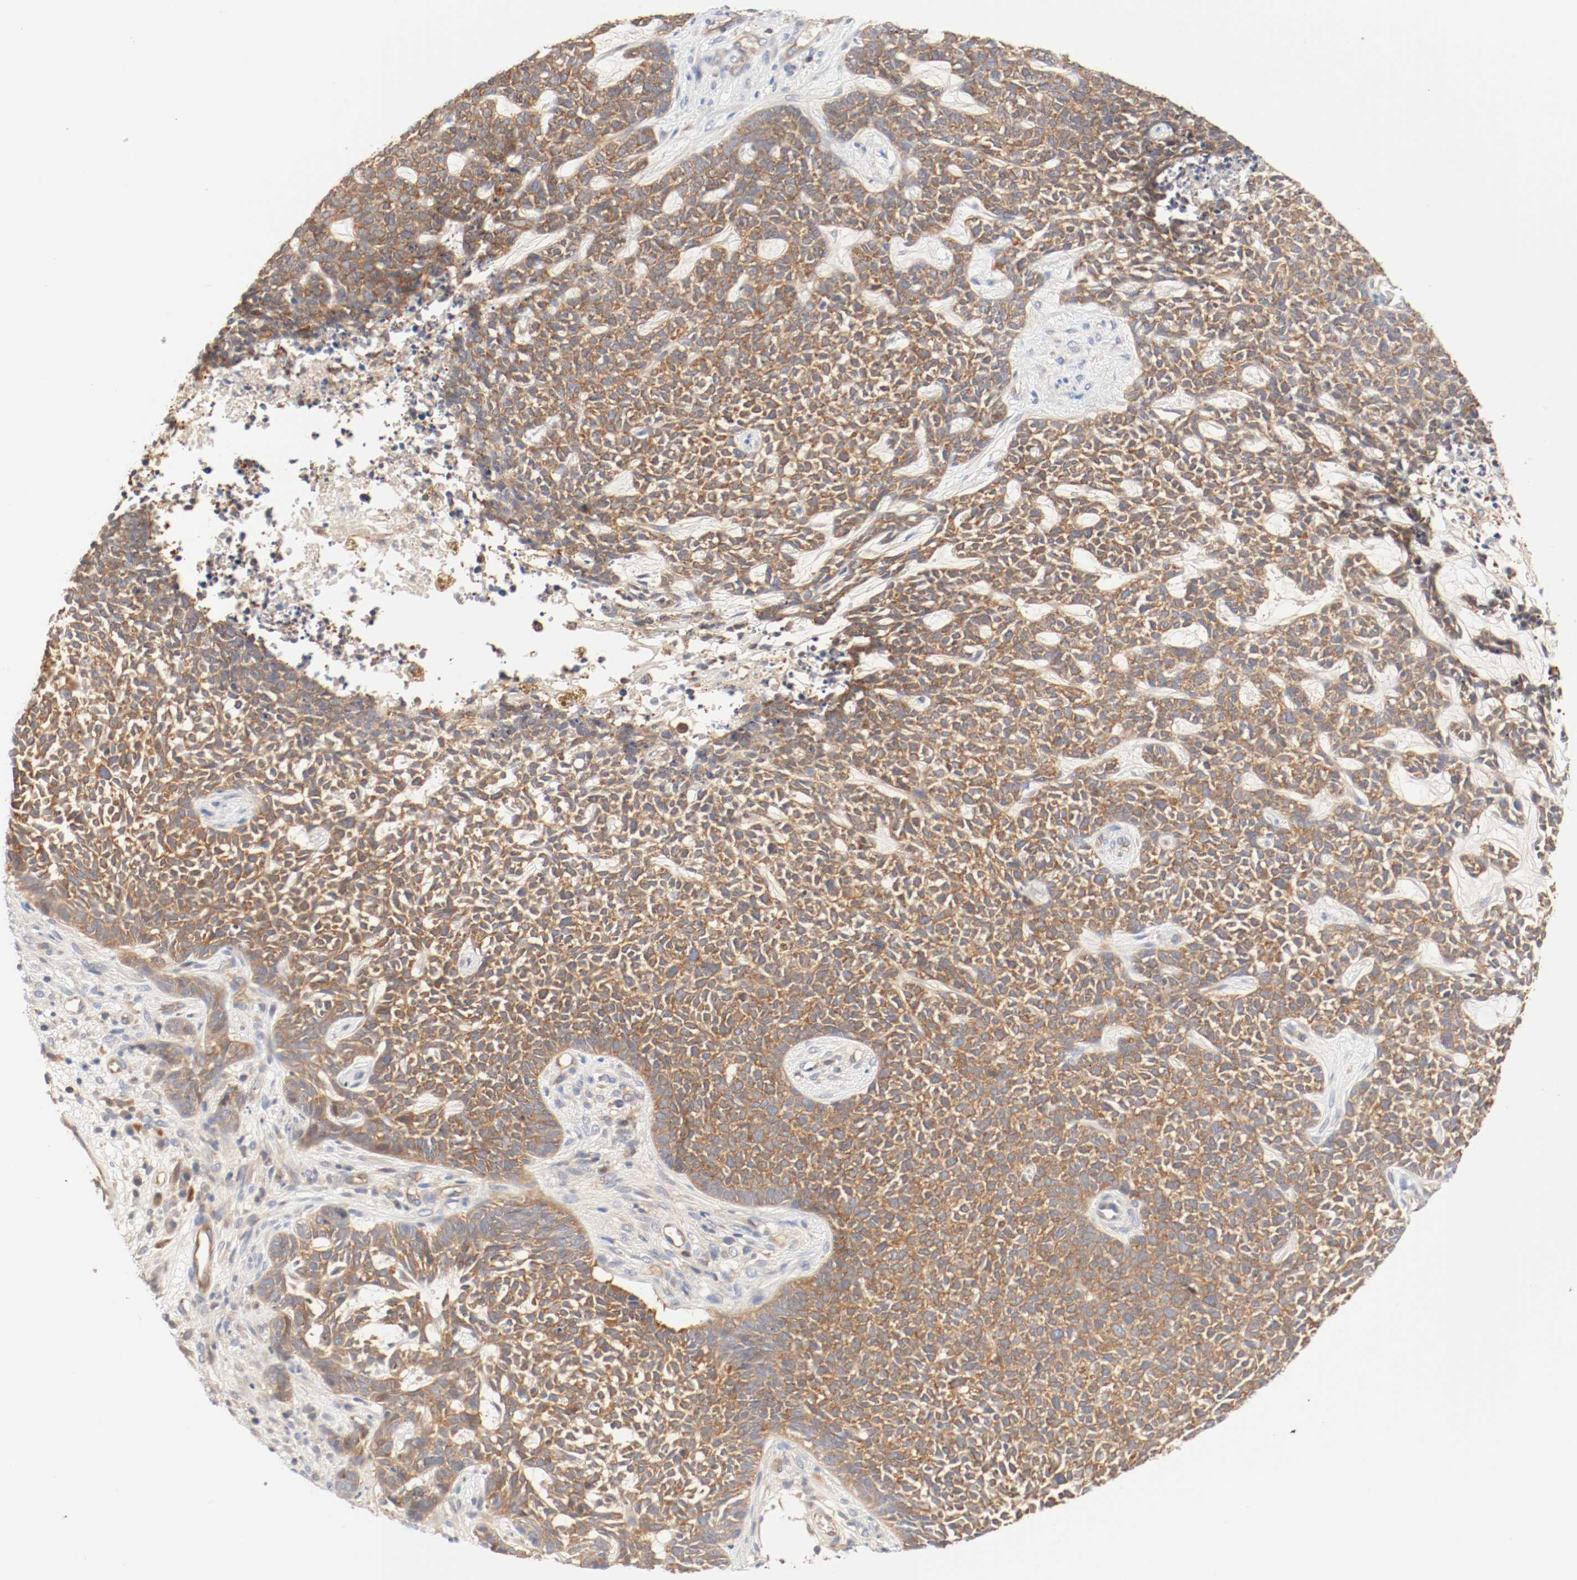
{"staining": {"intensity": "strong", "quantity": ">75%", "location": "cytoplasmic/membranous"}, "tissue": "skin cancer", "cell_type": "Tumor cells", "image_type": "cancer", "snomed": [{"axis": "morphology", "description": "Basal cell carcinoma"}, {"axis": "topography", "description": "Skin"}], "caption": "IHC staining of skin cancer (basal cell carcinoma), which demonstrates high levels of strong cytoplasmic/membranous staining in about >75% of tumor cells indicating strong cytoplasmic/membranous protein expression. The staining was performed using DAB (3,3'-diaminobenzidine) (brown) for protein detection and nuclei were counterstained in hematoxylin (blue).", "gene": "GIT1", "patient": {"sex": "female", "age": 84}}